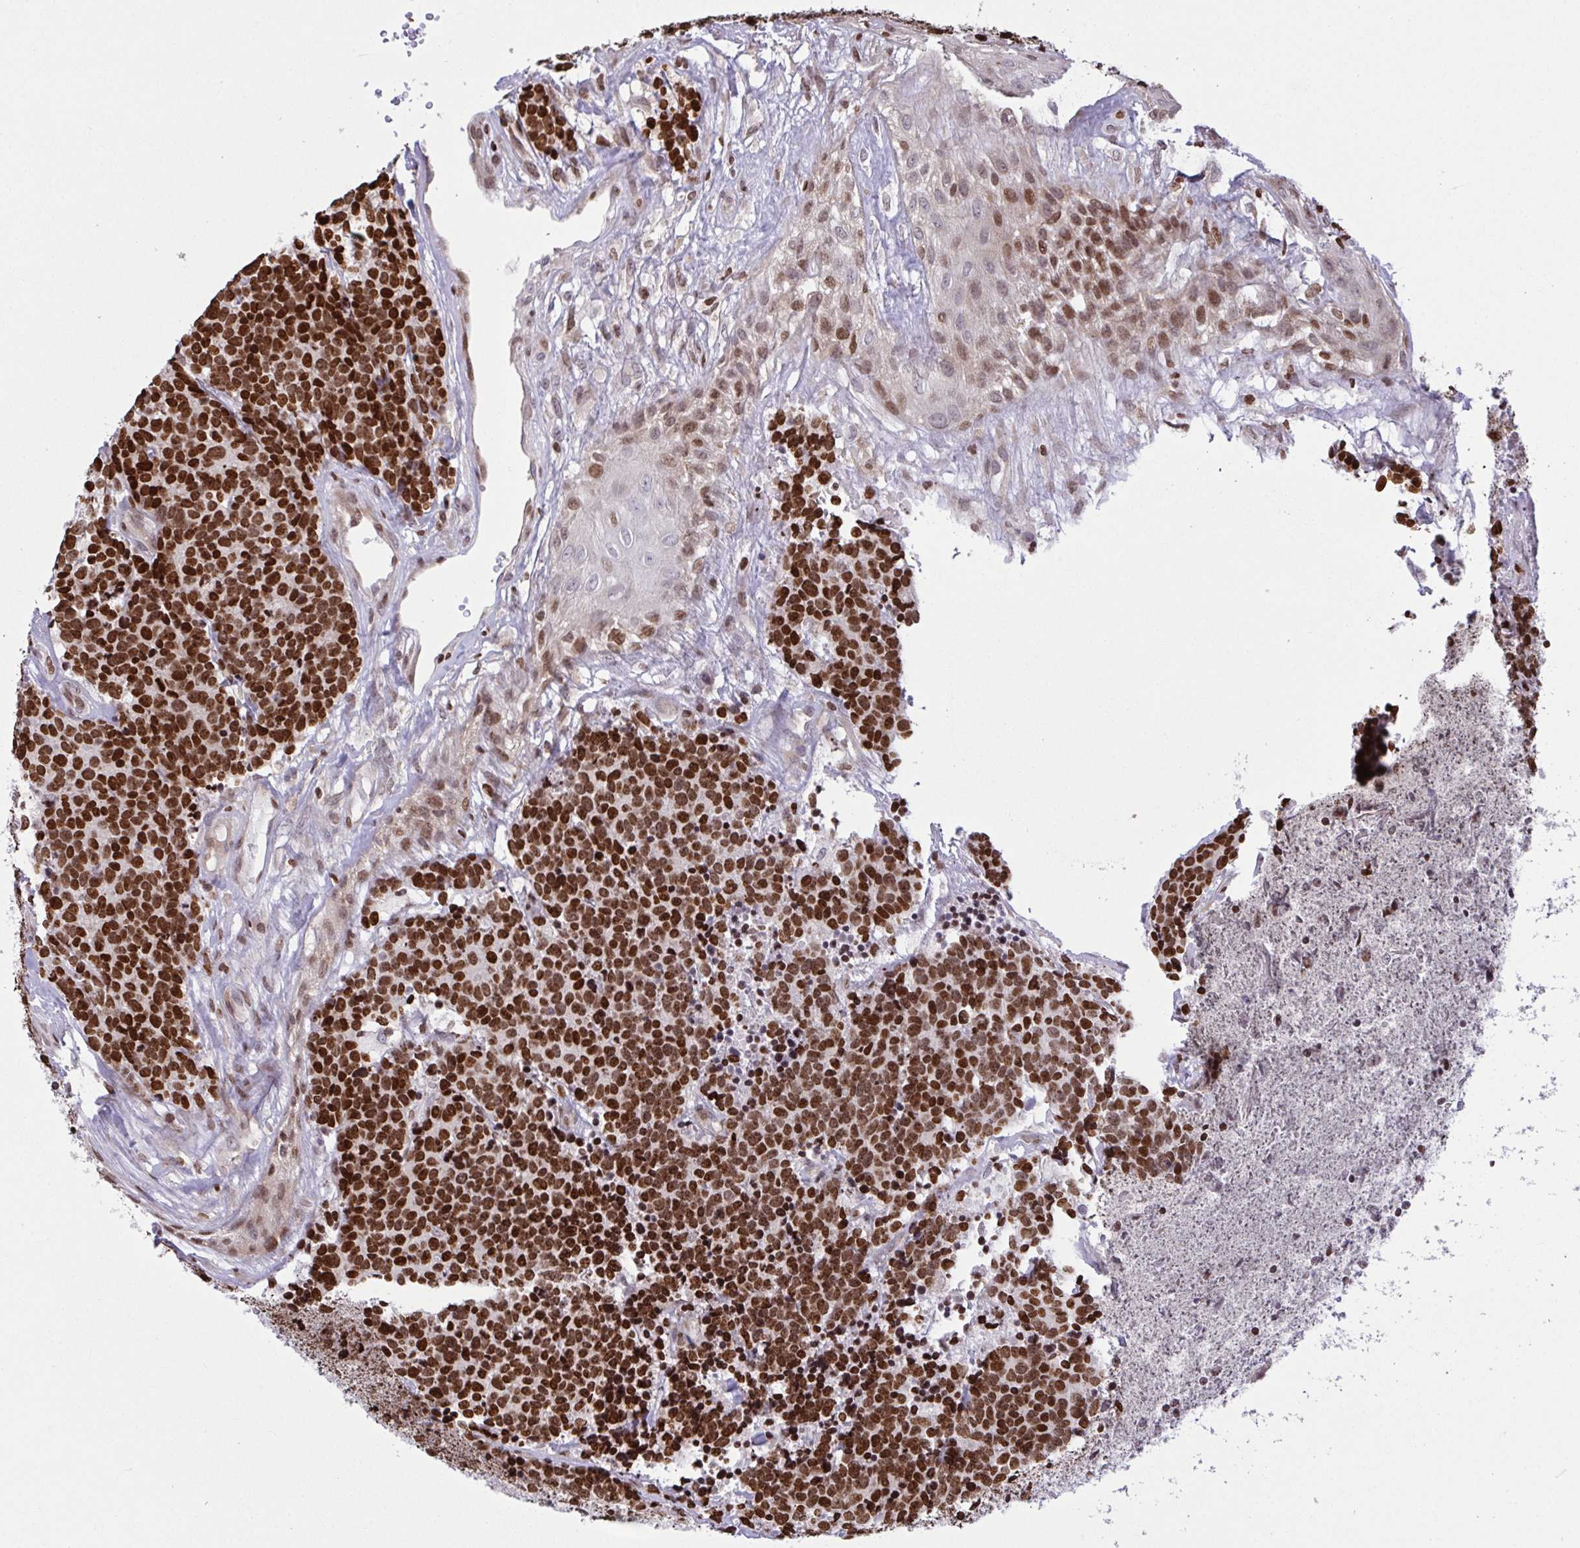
{"staining": {"intensity": "strong", "quantity": ">75%", "location": "nuclear"}, "tissue": "carcinoid", "cell_type": "Tumor cells", "image_type": "cancer", "snomed": [{"axis": "morphology", "description": "Carcinoid, malignant, NOS"}, {"axis": "topography", "description": "Skin"}], "caption": "Immunohistochemistry (DAB) staining of malignant carcinoid shows strong nuclear protein positivity in about >75% of tumor cells.", "gene": "RAPGEF5", "patient": {"sex": "female", "age": 79}}